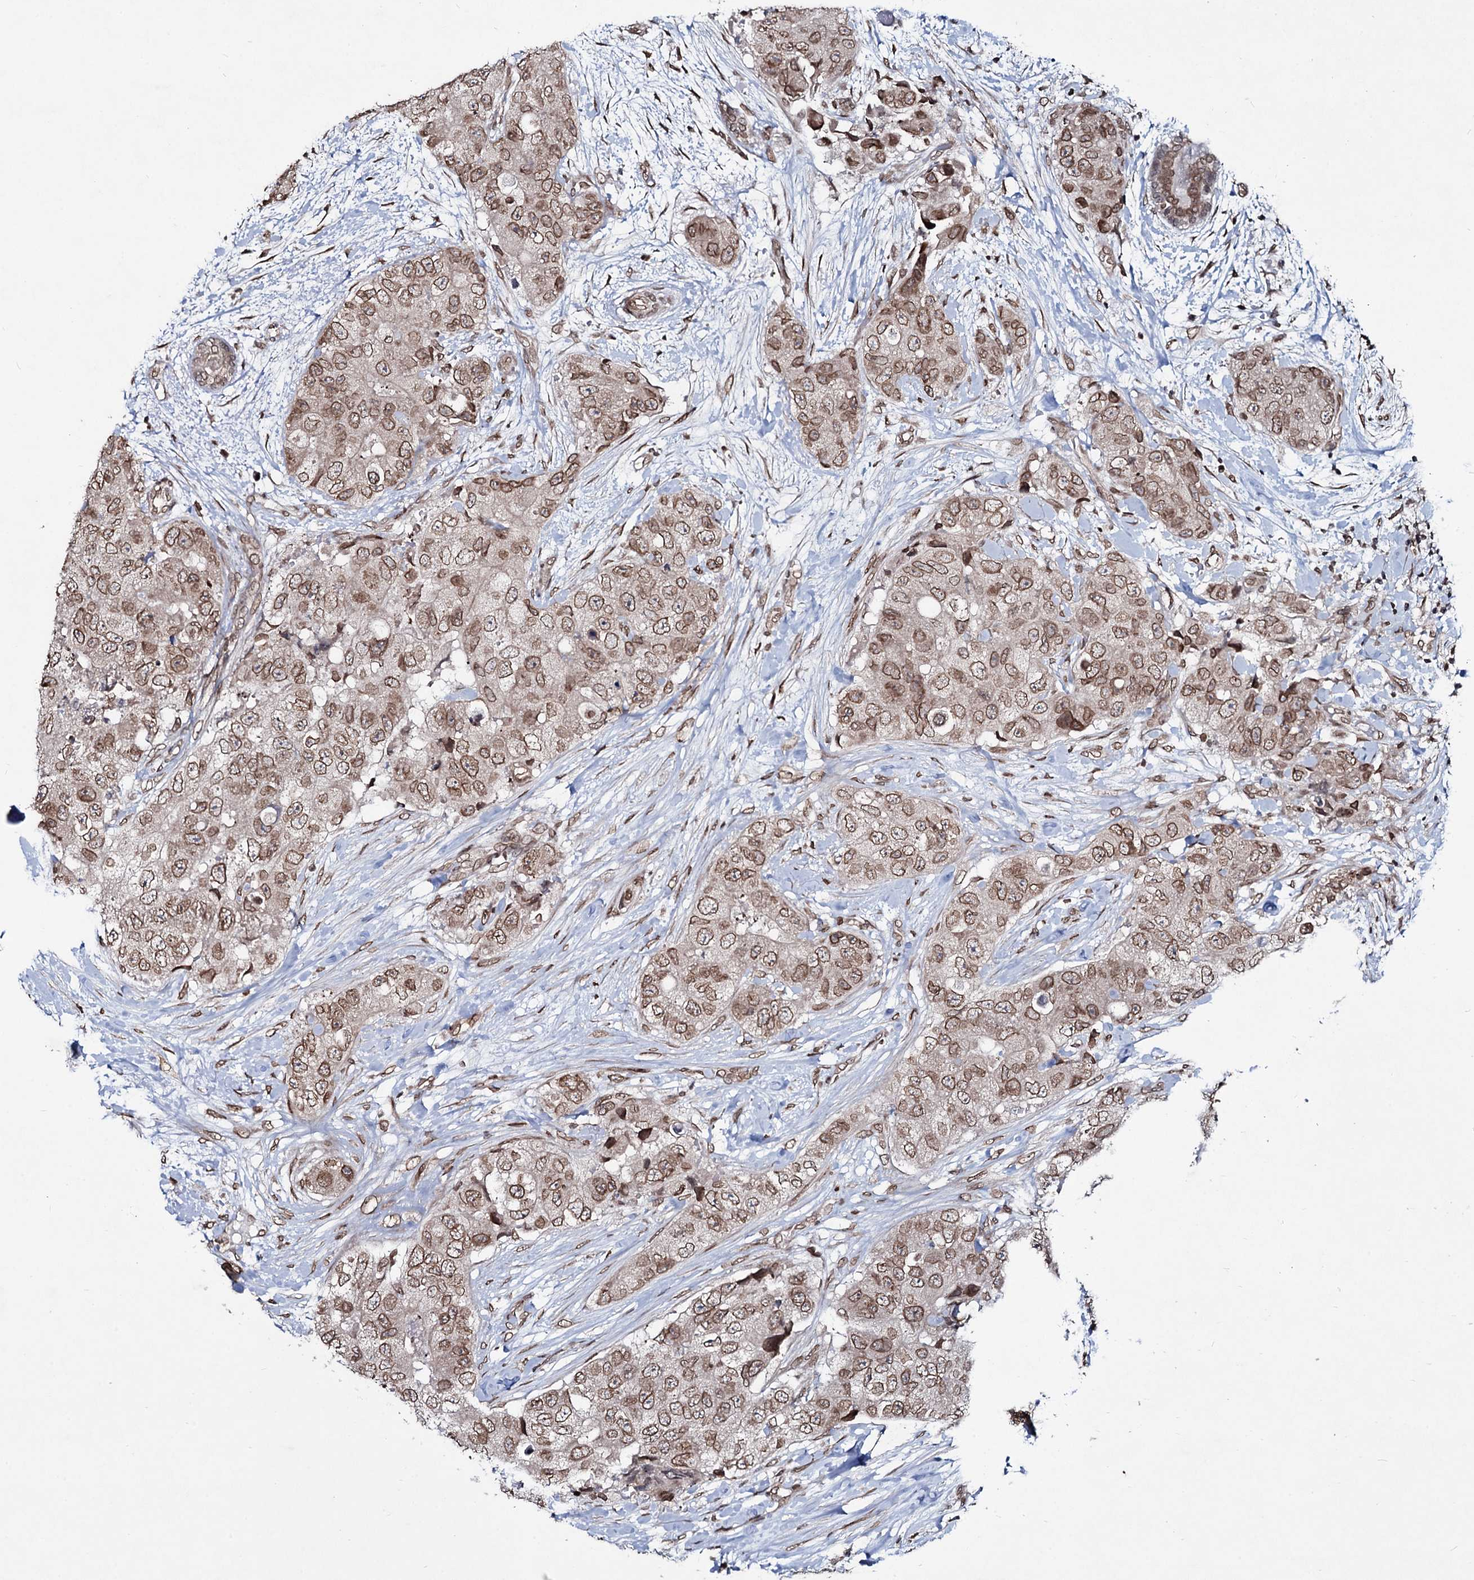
{"staining": {"intensity": "moderate", "quantity": ">75%", "location": "cytoplasmic/membranous,nuclear"}, "tissue": "breast cancer", "cell_type": "Tumor cells", "image_type": "cancer", "snomed": [{"axis": "morphology", "description": "Duct carcinoma"}, {"axis": "topography", "description": "Breast"}], "caption": "Protein expression analysis of human breast intraductal carcinoma reveals moderate cytoplasmic/membranous and nuclear positivity in approximately >75% of tumor cells. (Brightfield microscopy of DAB IHC at high magnification).", "gene": "RNF6", "patient": {"sex": "female", "age": 62}}